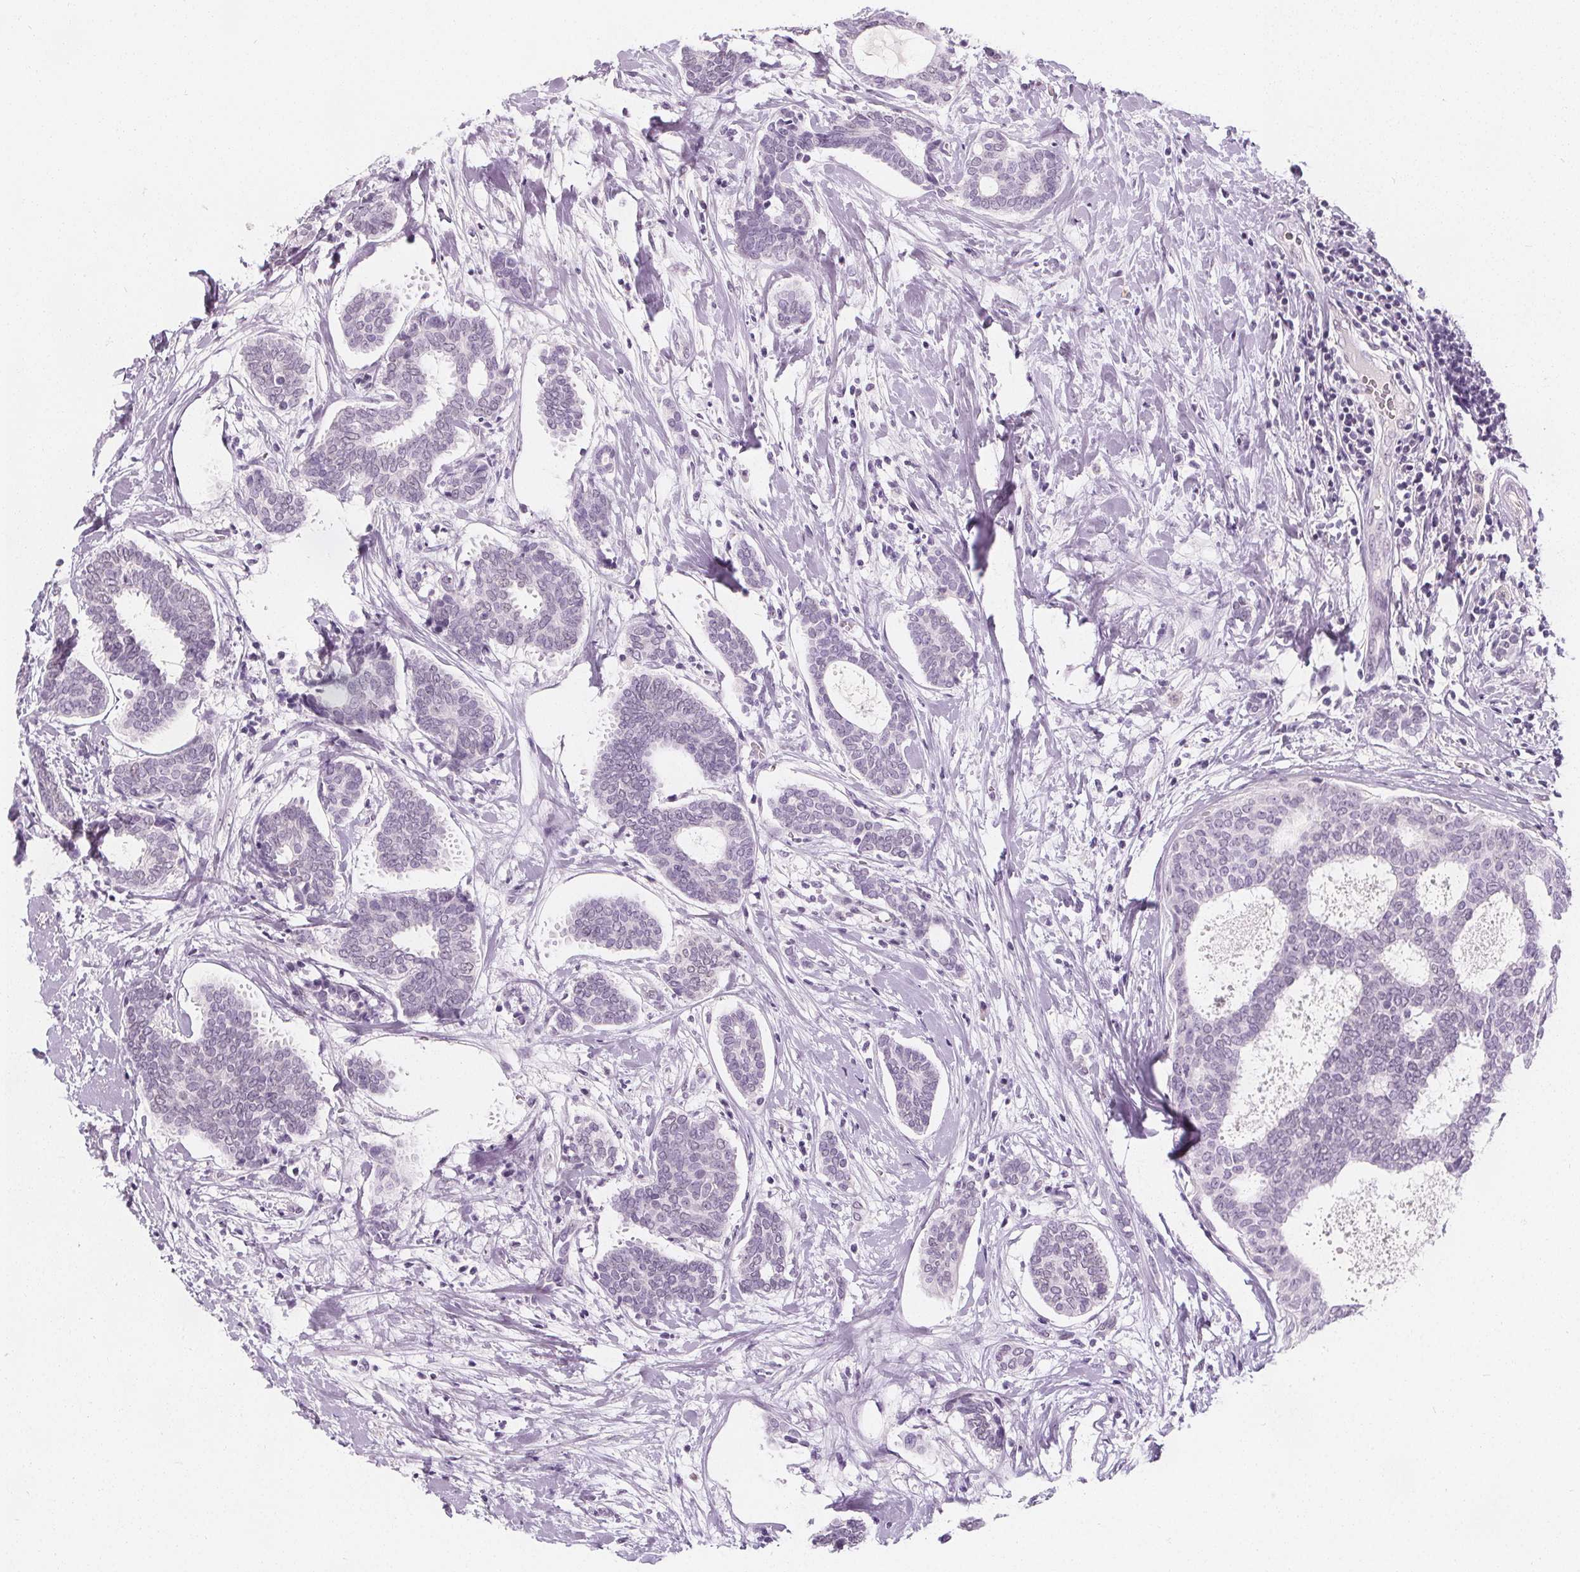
{"staining": {"intensity": "negative", "quantity": "none", "location": "none"}, "tissue": "breast cancer", "cell_type": "Tumor cells", "image_type": "cancer", "snomed": [{"axis": "morphology", "description": "Intraductal carcinoma, in situ"}, {"axis": "morphology", "description": "Duct carcinoma"}, {"axis": "morphology", "description": "Lobular carcinoma, in situ"}, {"axis": "topography", "description": "Breast"}], "caption": "A photomicrograph of human invasive ductal carcinoma (breast) is negative for staining in tumor cells.", "gene": "DBX2", "patient": {"sex": "female", "age": 44}}